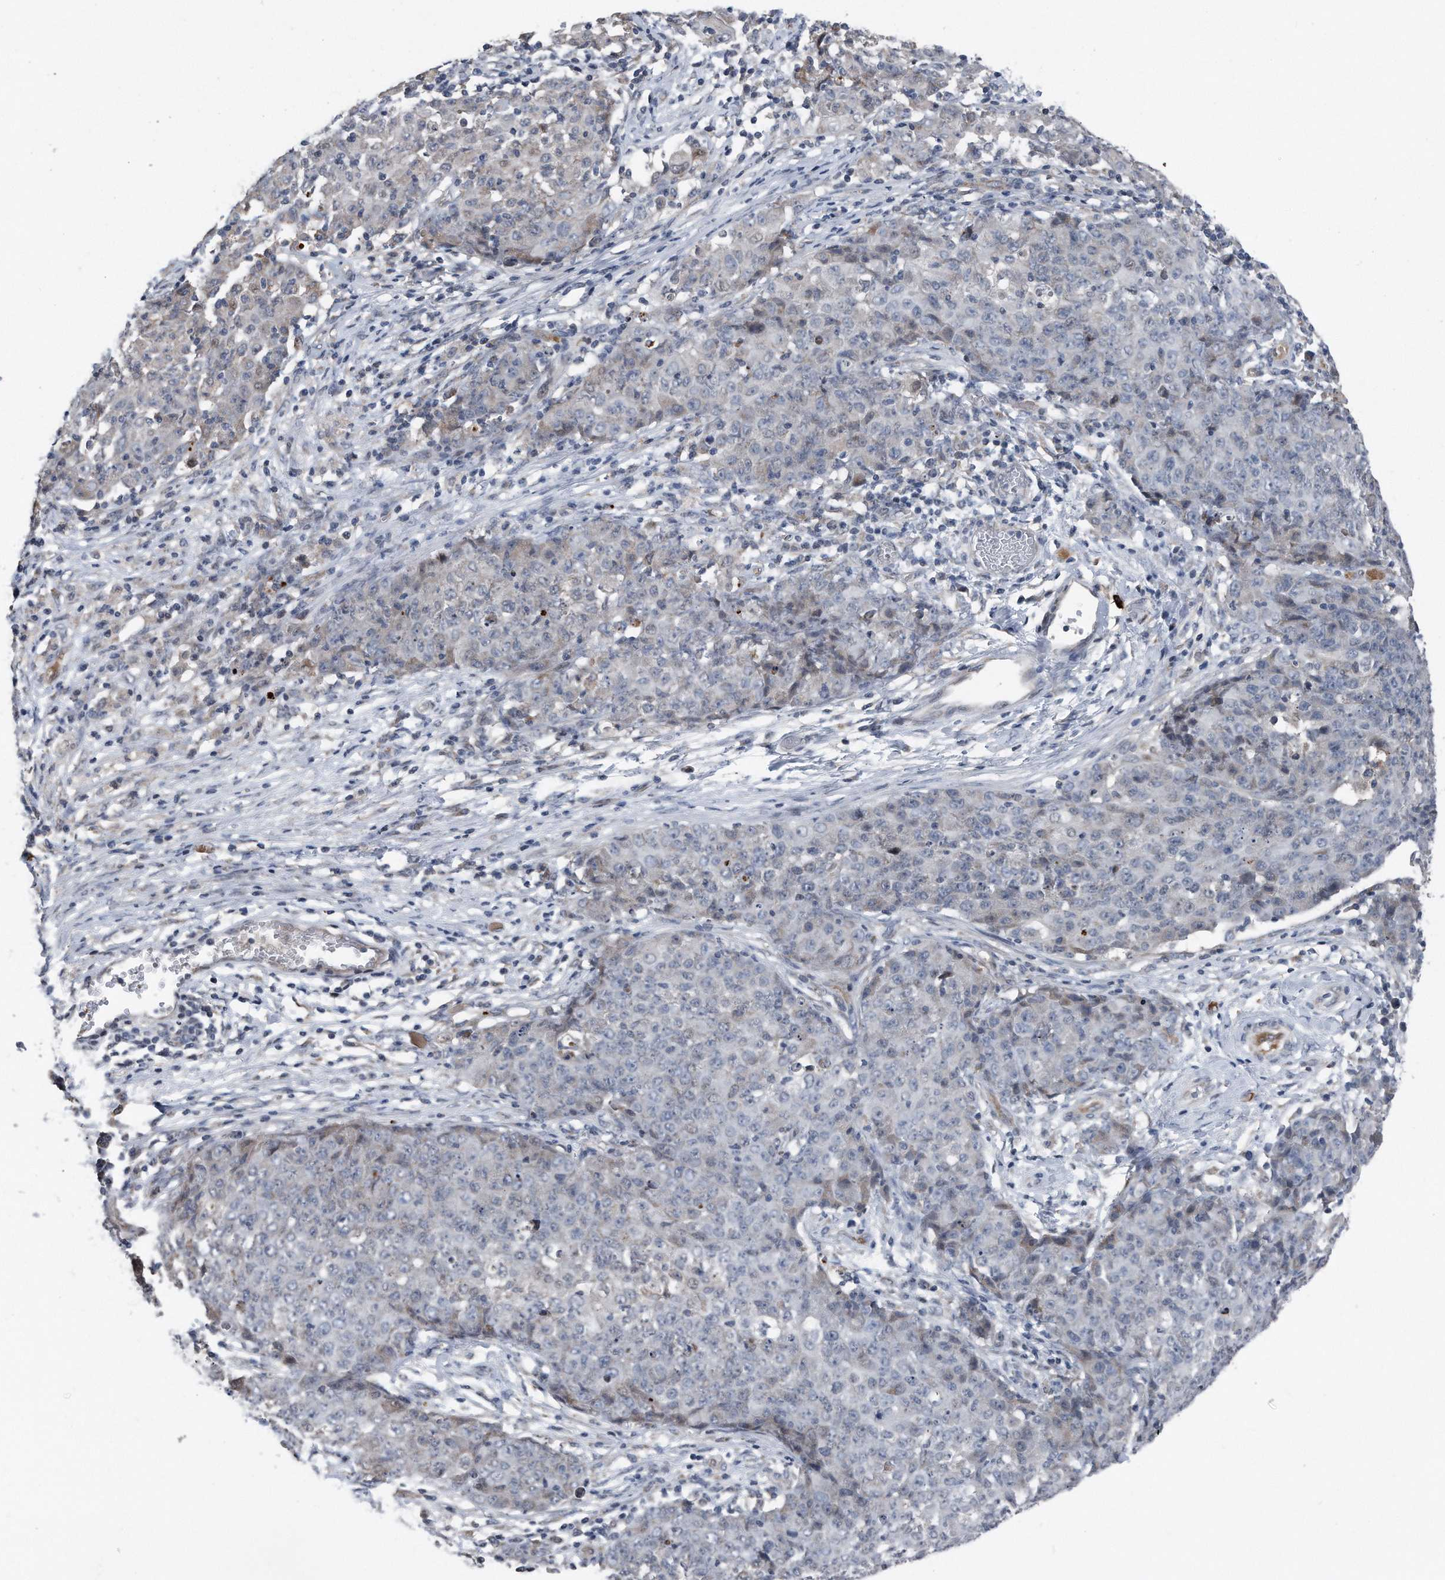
{"staining": {"intensity": "negative", "quantity": "none", "location": "none"}, "tissue": "ovarian cancer", "cell_type": "Tumor cells", "image_type": "cancer", "snomed": [{"axis": "morphology", "description": "Carcinoma, endometroid"}, {"axis": "topography", "description": "Ovary"}], "caption": "This is an IHC photomicrograph of human endometroid carcinoma (ovarian). There is no positivity in tumor cells.", "gene": "DST", "patient": {"sex": "female", "age": 42}}